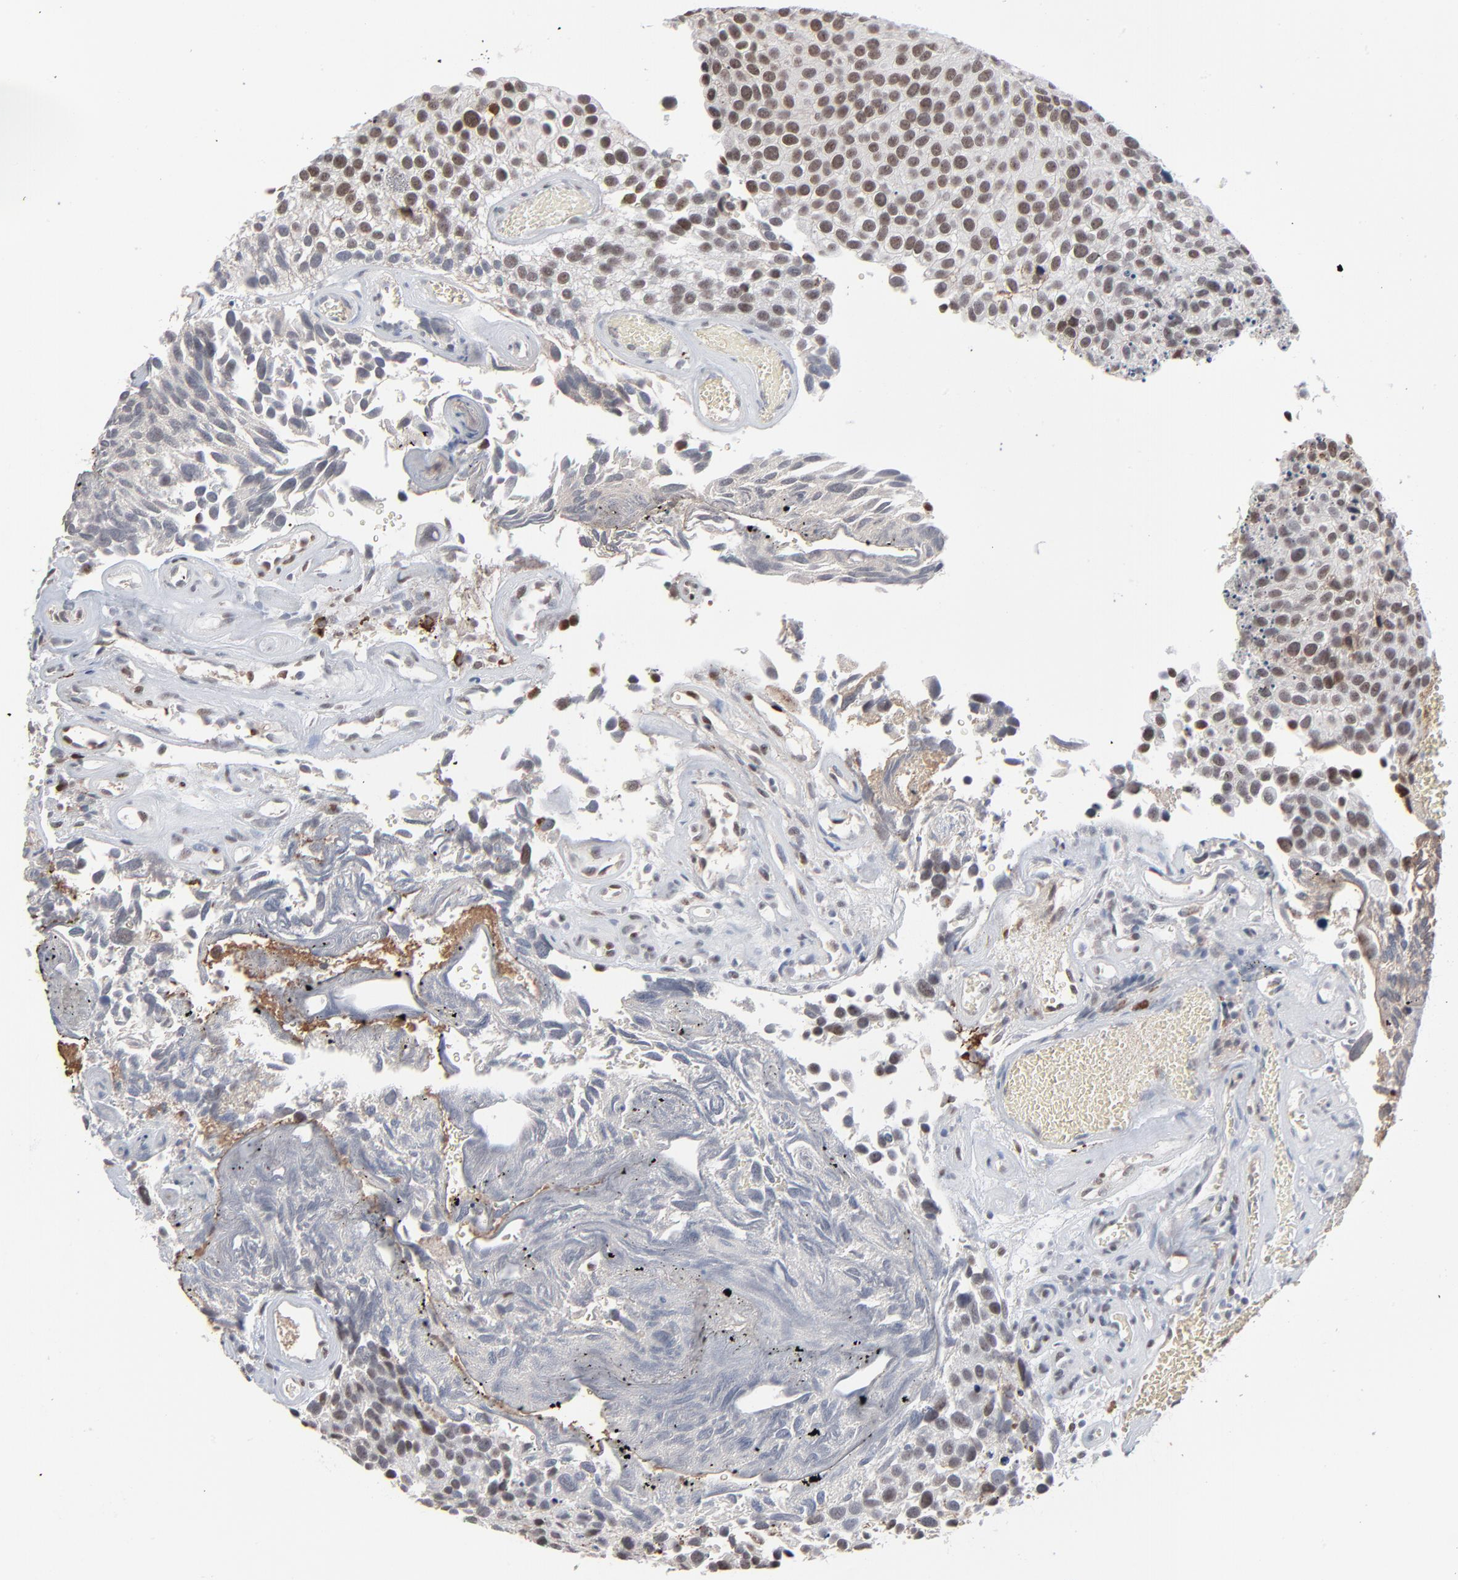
{"staining": {"intensity": "weak", "quantity": ">75%", "location": "nuclear"}, "tissue": "urothelial cancer", "cell_type": "Tumor cells", "image_type": "cancer", "snomed": [{"axis": "morphology", "description": "Urothelial carcinoma, High grade"}, {"axis": "topography", "description": "Urinary bladder"}], "caption": "Human urothelial cancer stained with a protein marker displays weak staining in tumor cells.", "gene": "MPHOSPH6", "patient": {"sex": "male", "age": 72}}